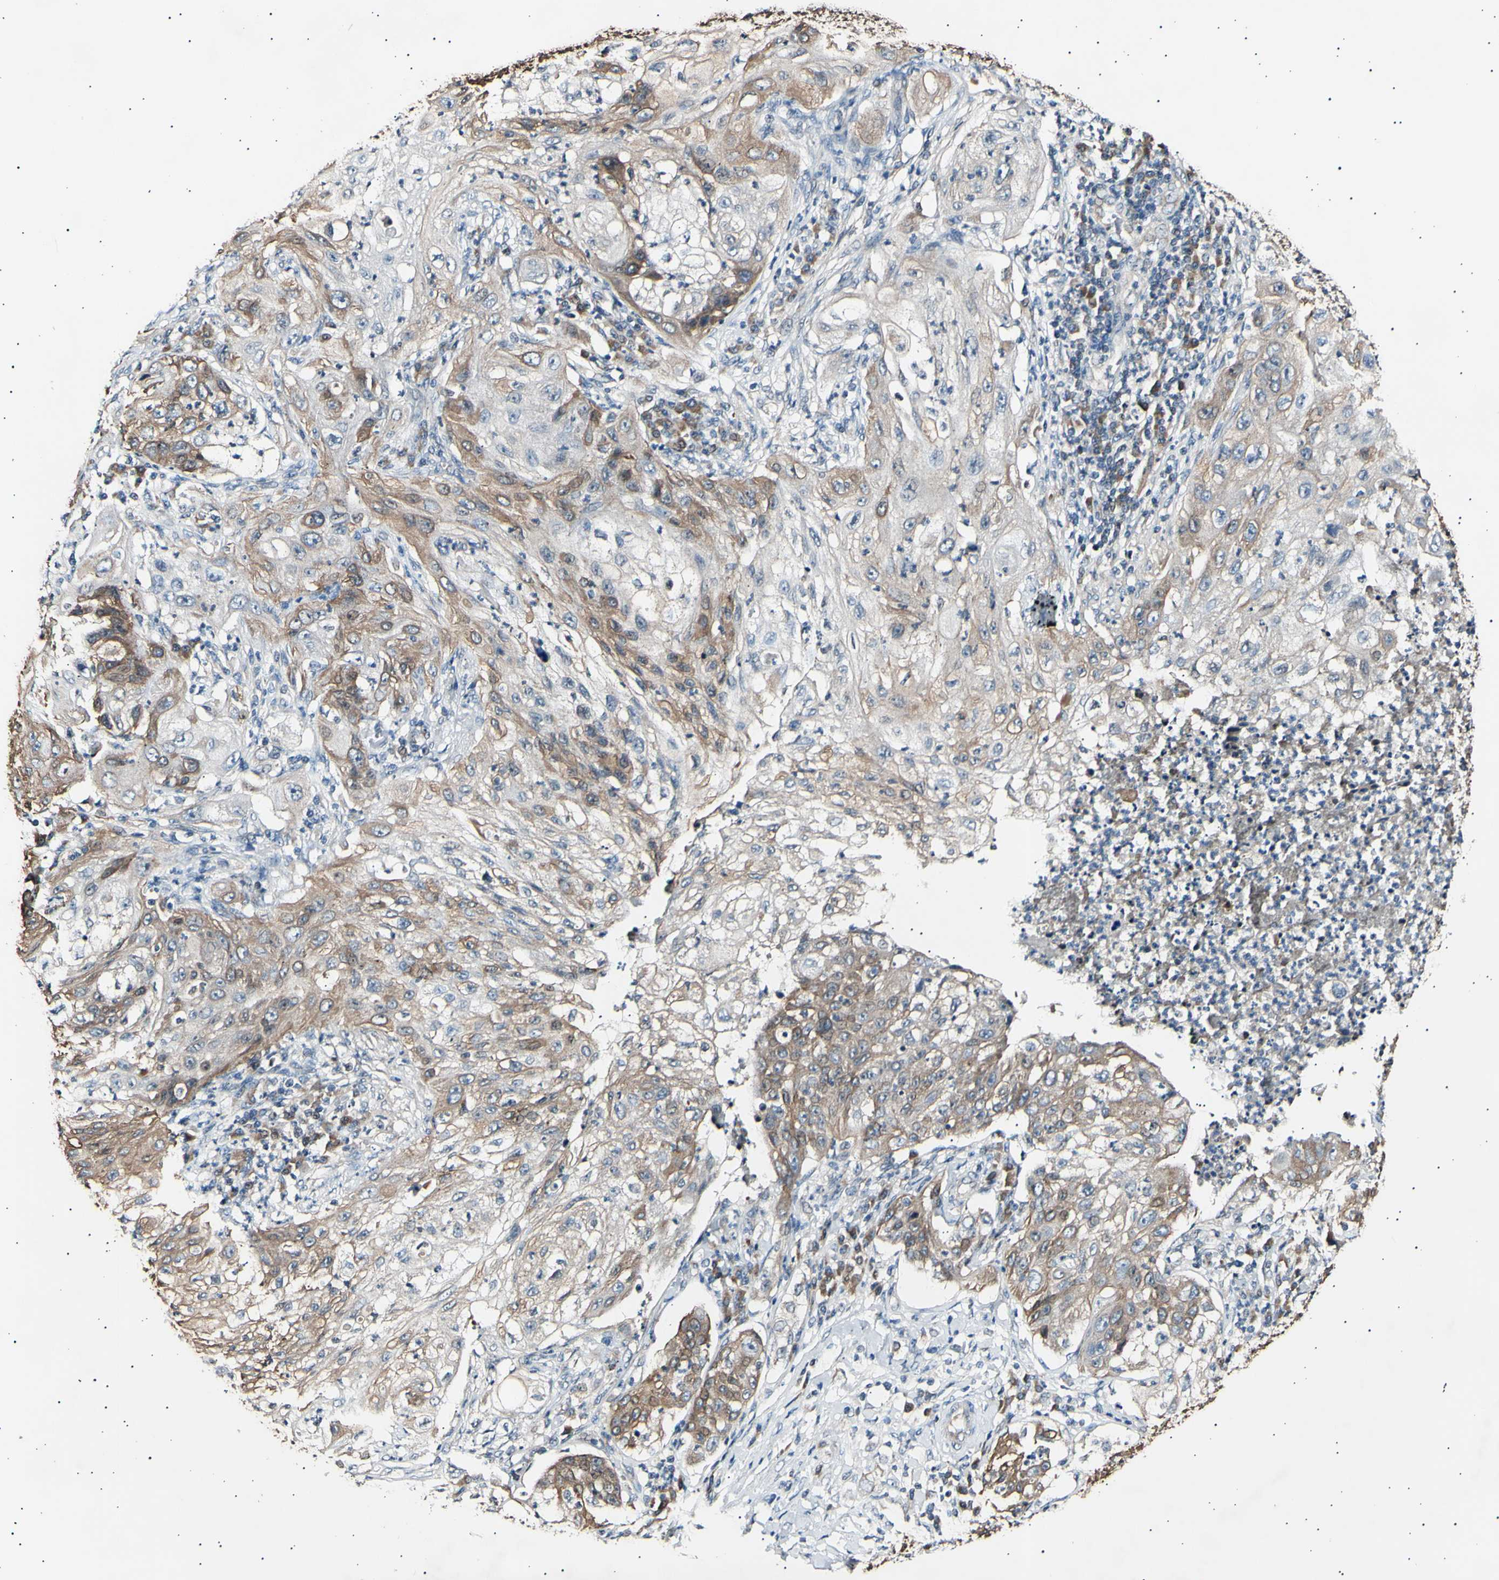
{"staining": {"intensity": "moderate", "quantity": ">75%", "location": "cytoplasmic/membranous"}, "tissue": "lung cancer", "cell_type": "Tumor cells", "image_type": "cancer", "snomed": [{"axis": "morphology", "description": "Inflammation, NOS"}, {"axis": "morphology", "description": "Squamous cell carcinoma, NOS"}, {"axis": "topography", "description": "Lymph node"}, {"axis": "topography", "description": "Soft tissue"}, {"axis": "topography", "description": "Lung"}], "caption": "High-magnification brightfield microscopy of lung cancer stained with DAB (brown) and counterstained with hematoxylin (blue). tumor cells exhibit moderate cytoplasmic/membranous staining is appreciated in about>75% of cells.", "gene": "ITGA6", "patient": {"sex": "male", "age": 66}}